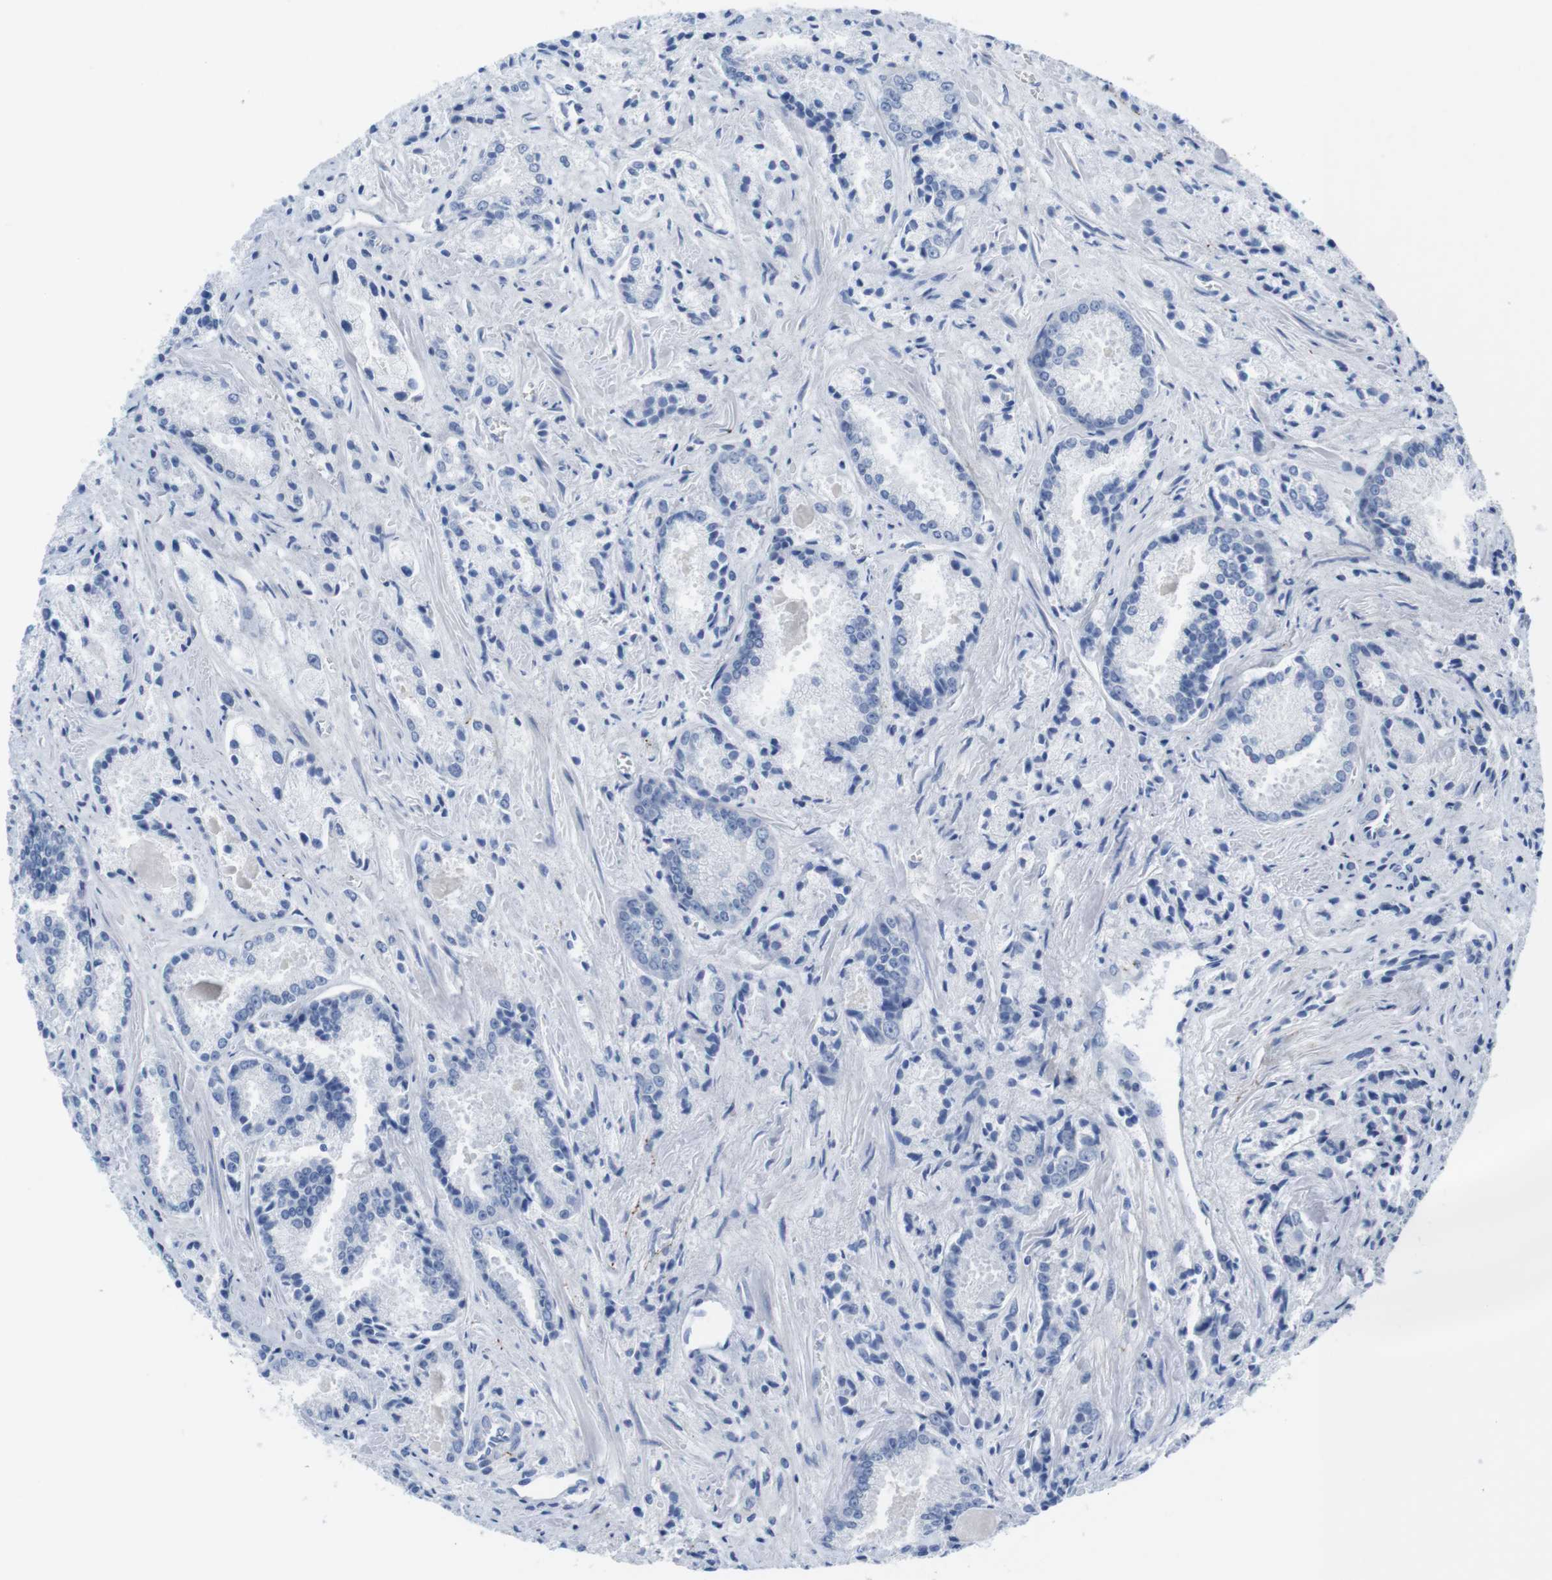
{"staining": {"intensity": "negative", "quantity": "none", "location": "none"}, "tissue": "prostate cancer", "cell_type": "Tumor cells", "image_type": "cancer", "snomed": [{"axis": "morphology", "description": "Adenocarcinoma, Low grade"}, {"axis": "topography", "description": "Prostate"}], "caption": "The photomicrograph shows no significant expression in tumor cells of prostate cancer (low-grade adenocarcinoma).", "gene": "MAP6", "patient": {"sex": "male", "age": 64}}